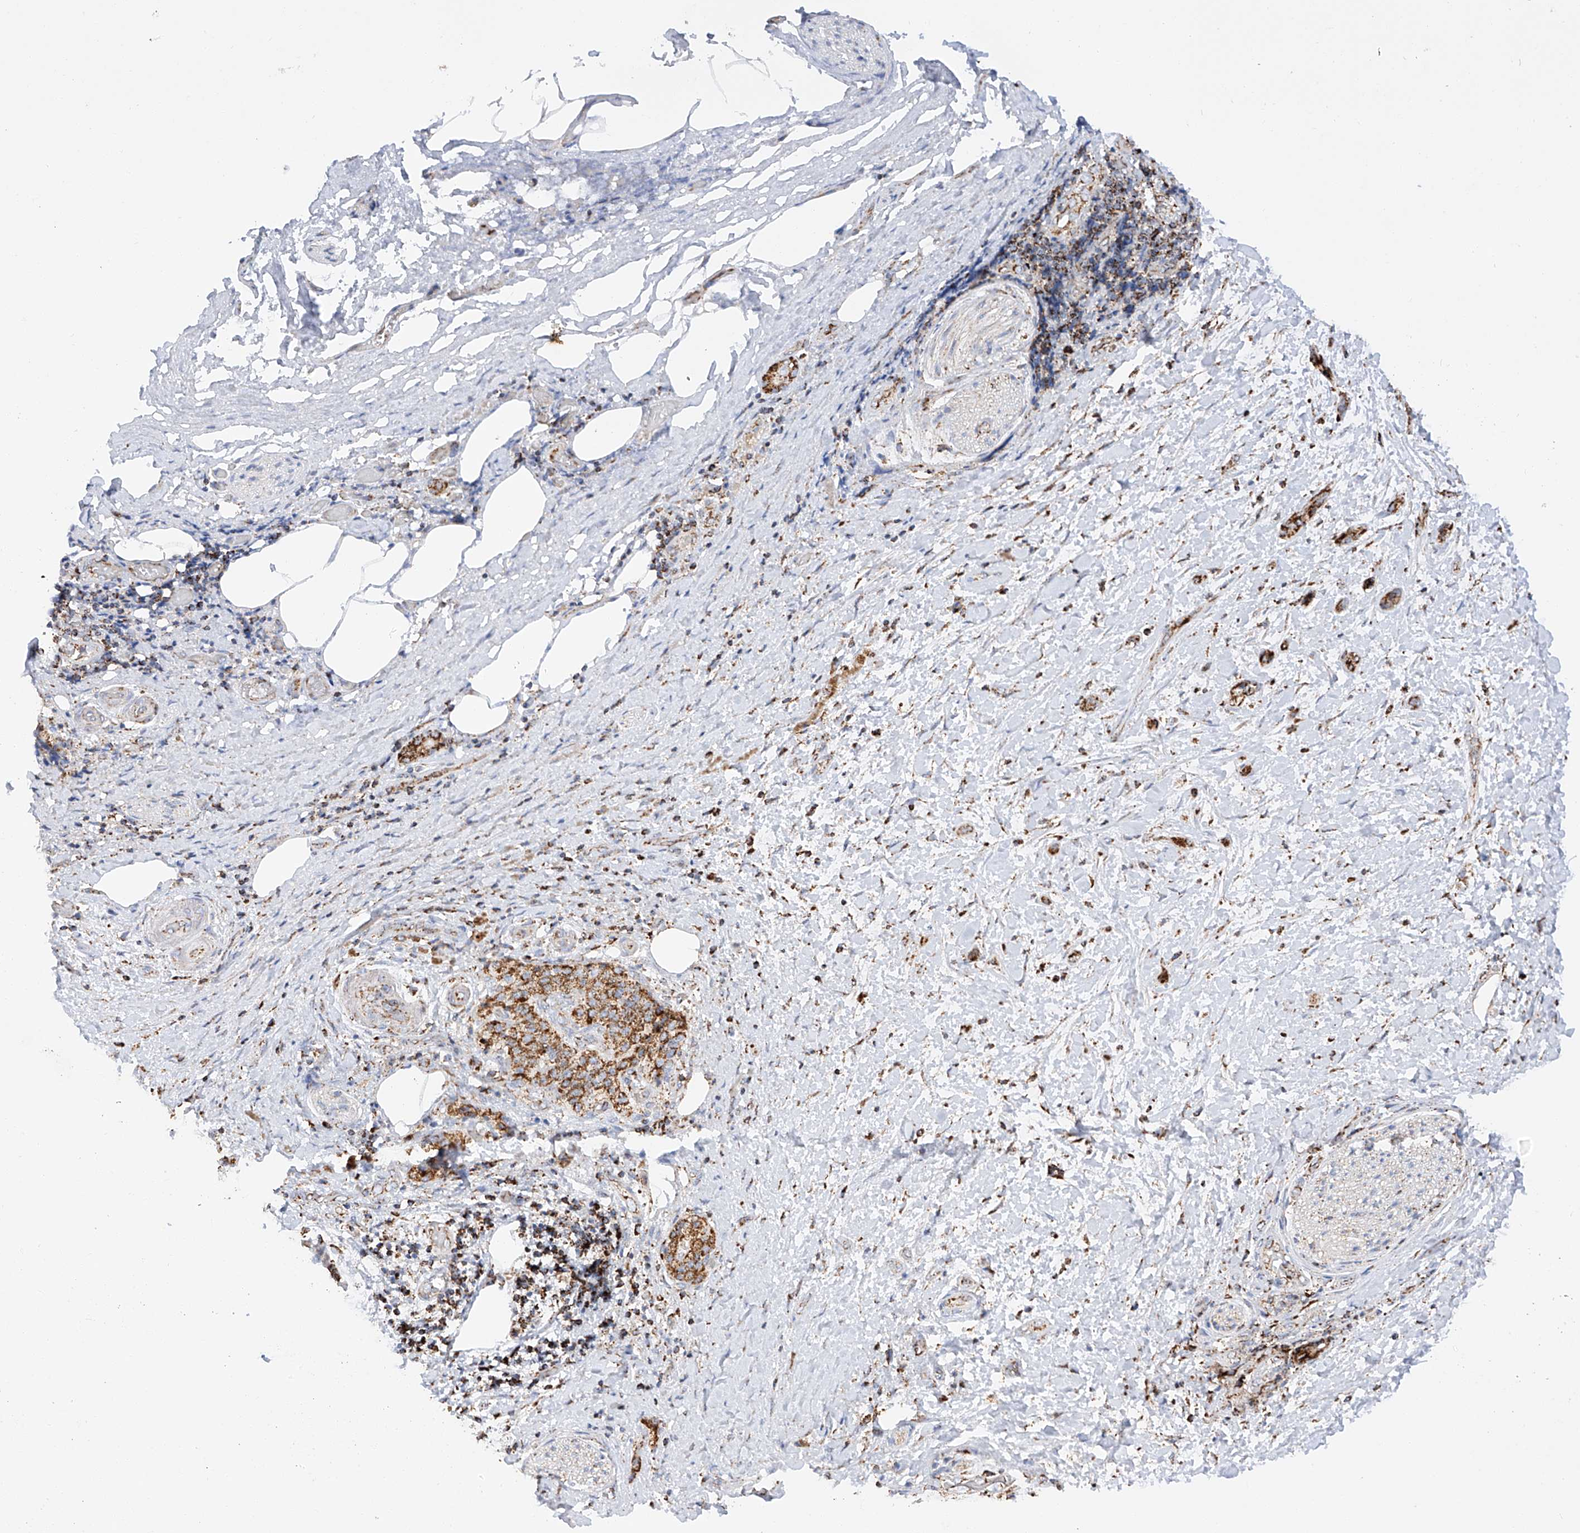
{"staining": {"intensity": "strong", "quantity": ">75%", "location": "cytoplasmic/membranous"}, "tissue": "pancreatic cancer", "cell_type": "Tumor cells", "image_type": "cancer", "snomed": [{"axis": "morphology", "description": "Normal tissue, NOS"}, {"axis": "morphology", "description": "Adenocarcinoma, NOS"}, {"axis": "topography", "description": "Pancreas"}, {"axis": "topography", "description": "Peripheral nerve tissue"}], "caption": "Immunohistochemical staining of human pancreatic cancer (adenocarcinoma) demonstrates strong cytoplasmic/membranous protein staining in about >75% of tumor cells.", "gene": "TTC27", "patient": {"sex": "female", "age": 63}}